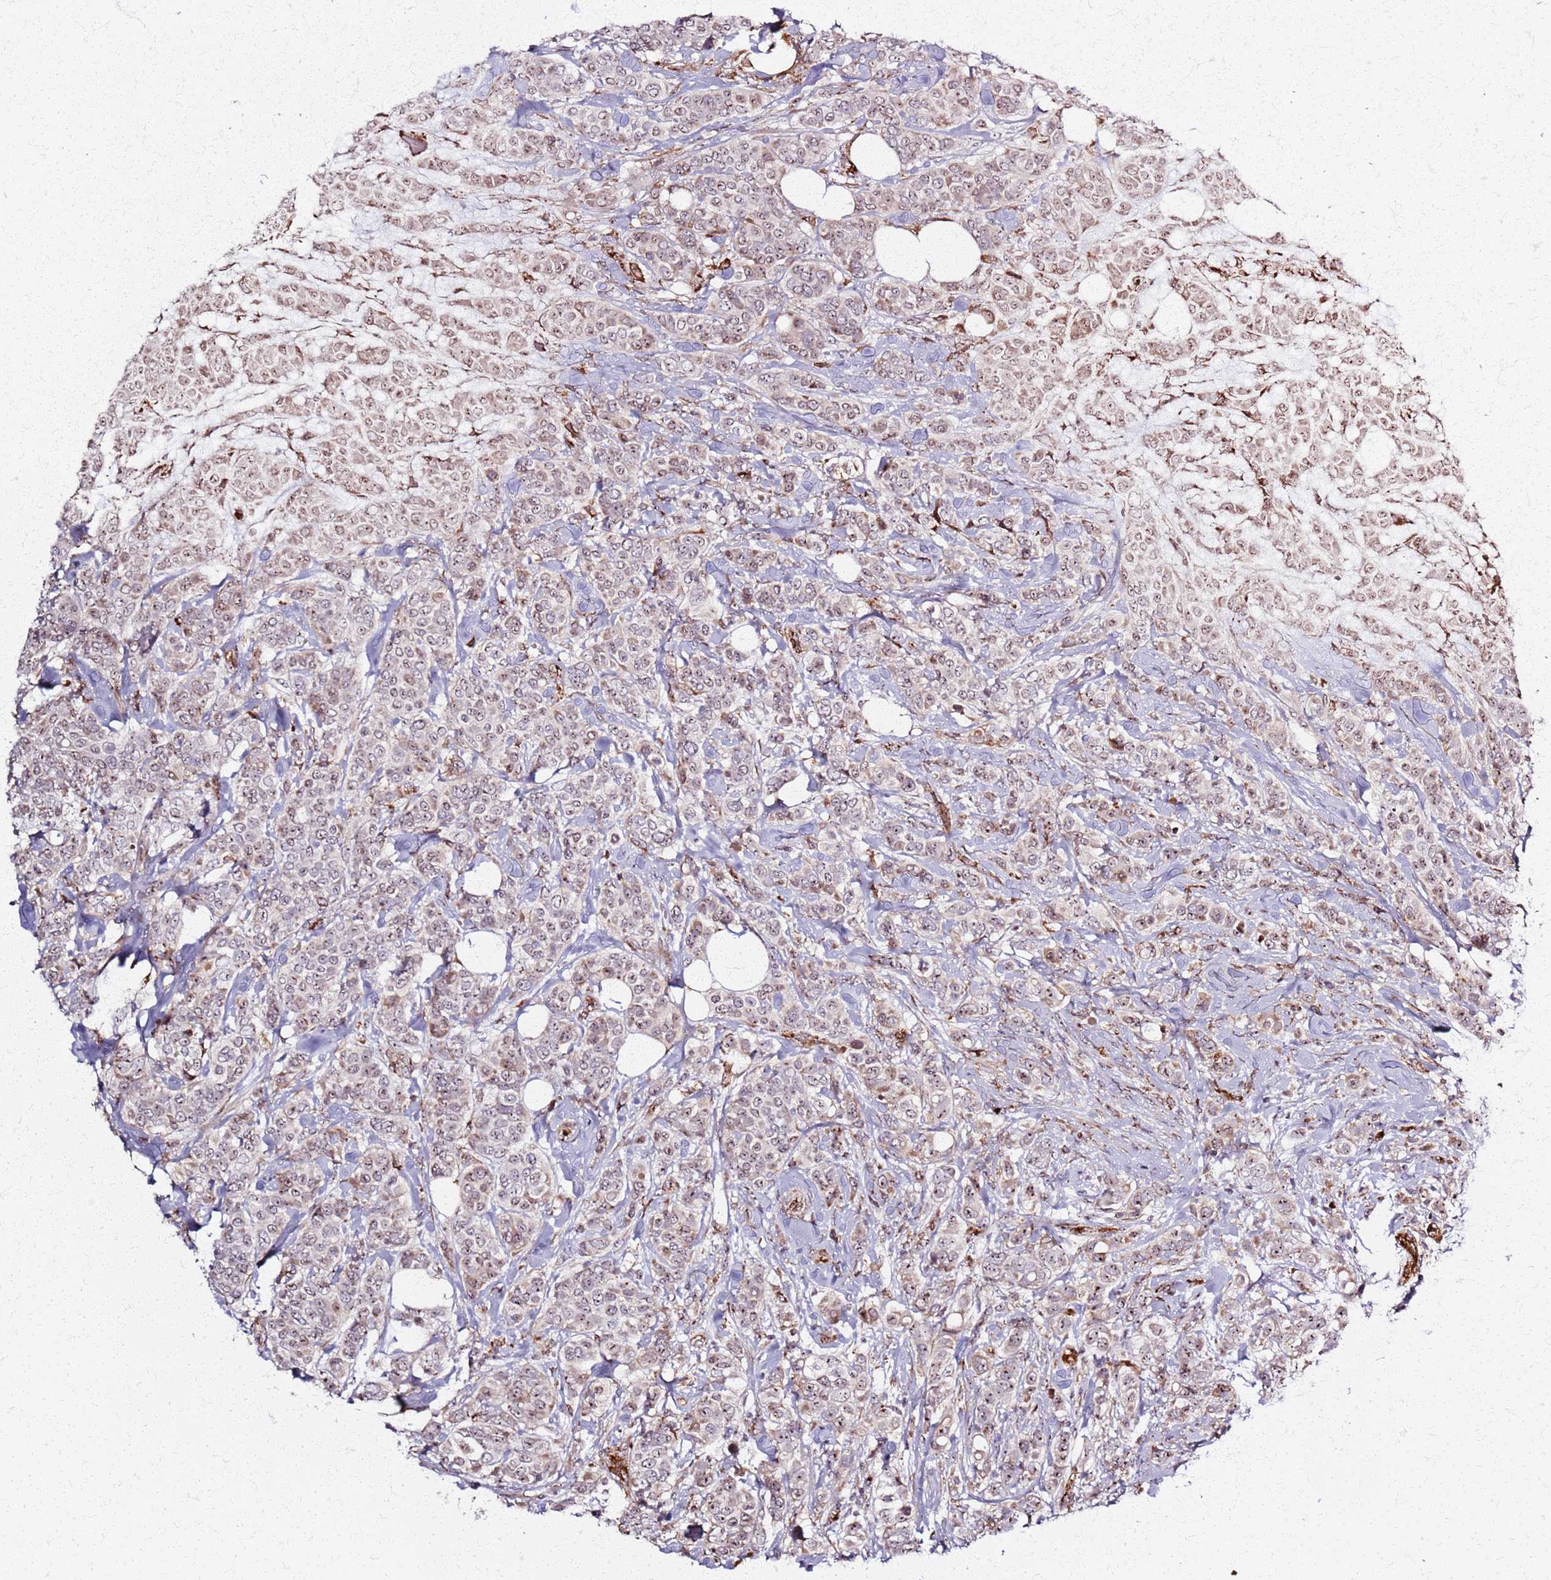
{"staining": {"intensity": "weak", "quantity": ">75%", "location": "nuclear"}, "tissue": "breast cancer", "cell_type": "Tumor cells", "image_type": "cancer", "snomed": [{"axis": "morphology", "description": "Lobular carcinoma"}, {"axis": "topography", "description": "Breast"}], "caption": "Immunohistochemistry (DAB (3,3'-diaminobenzidine)) staining of human breast cancer (lobular carcinoma) demonstrates weak nuclear protein positivity in approximately >75% of tumor cells.", "gene": "KRI1", "patient": {"sex": "female", "age": 51}}